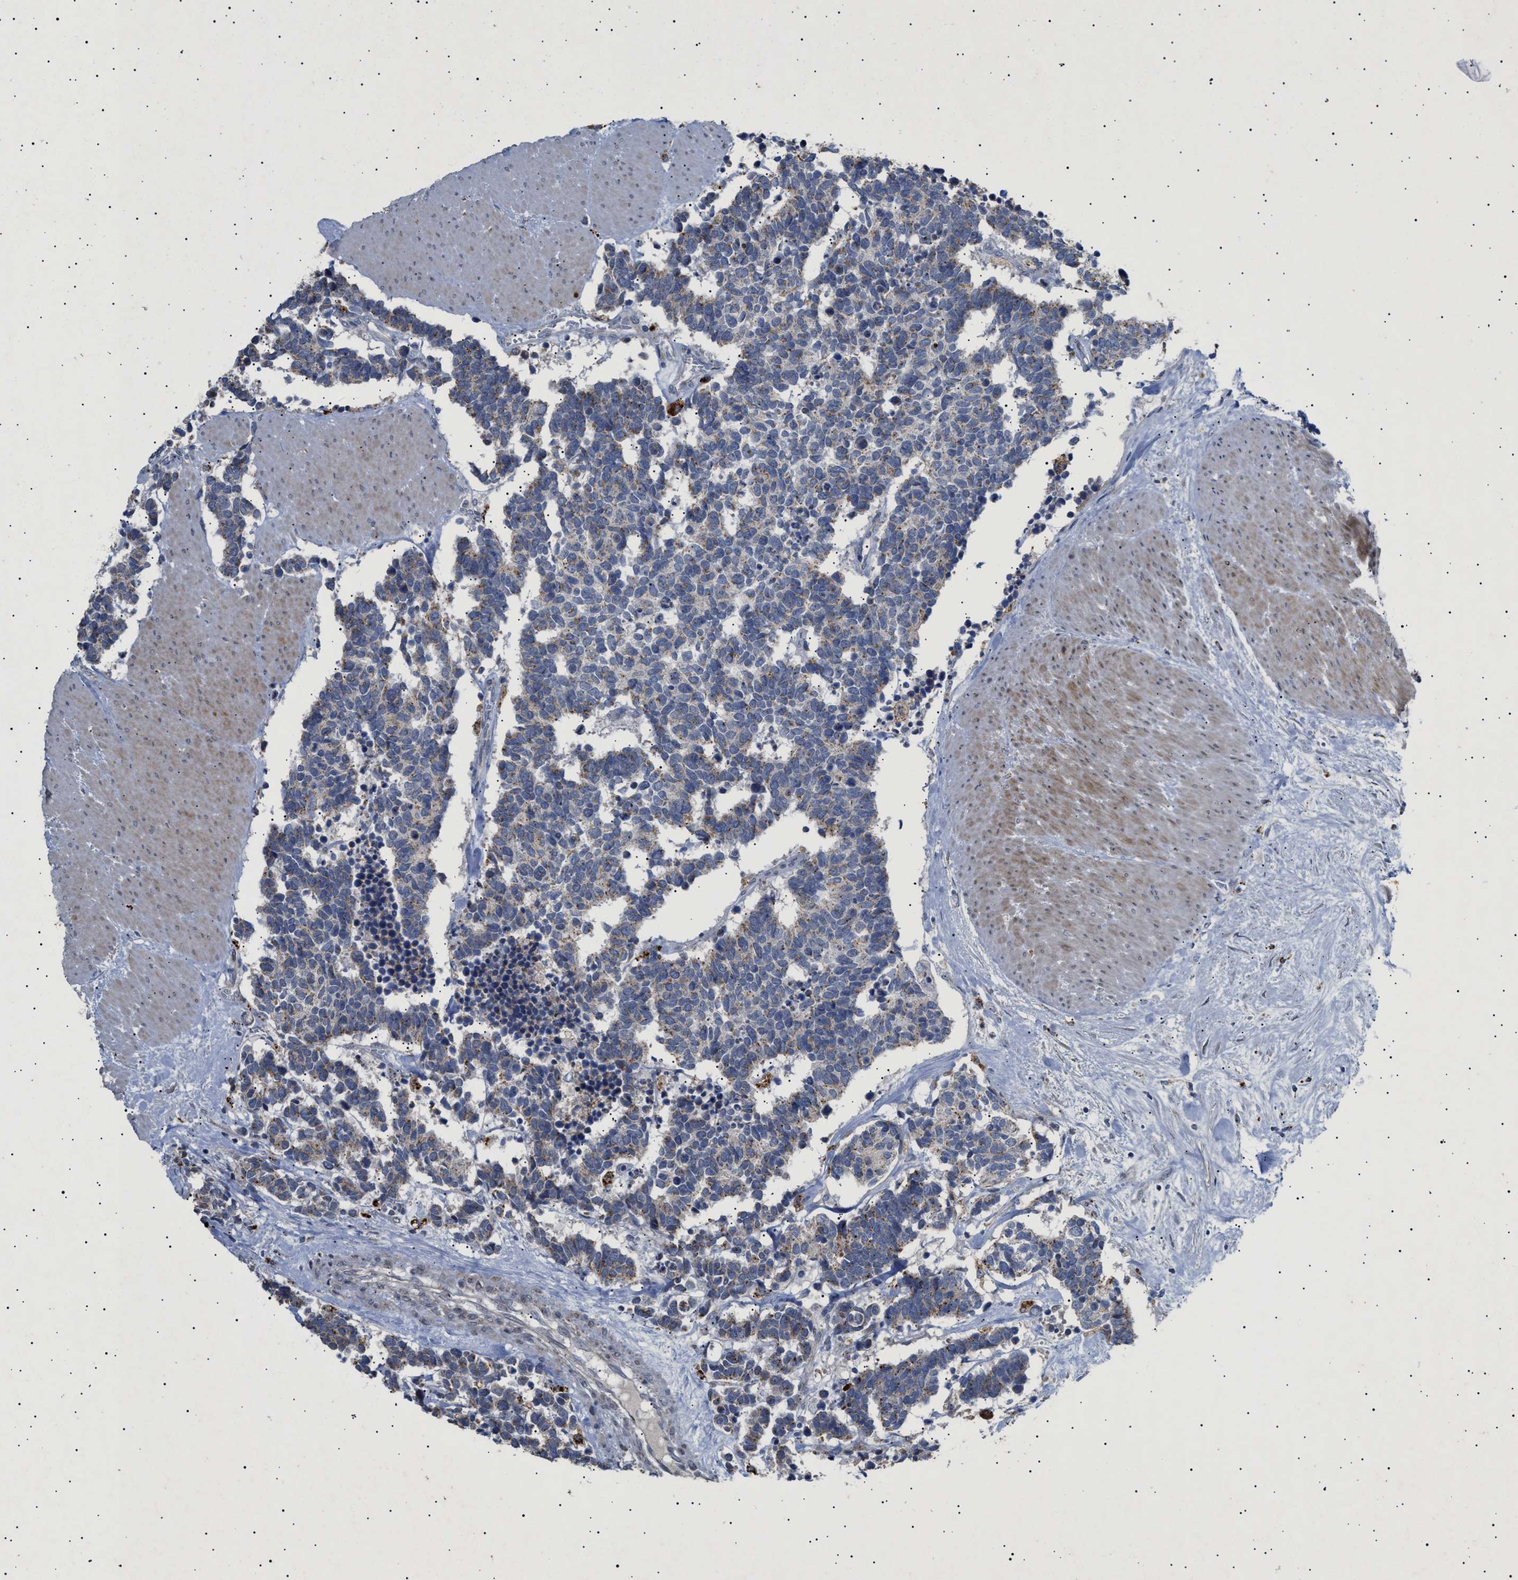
{"staining": {"intensity": "weak", "quantity": ">75%", "location": "cytoplasmic/membranous"}, "tissue": "carcinoid", "cell_type": "Tumor cells", "image_type": "cancer", "snomed": [{"axis": "morphology", "description": "Carcinoma, NOS"}, {"axis": "morphology", "description": "Carcinoid, malignant, NOS"}, {"axis": "topography", "description": "Urinary bladder"}], "caption": "A brown stain shows weak cytoplasmic/membranous staining of a protein in carcinoma tumor cells. The protein of interest is shown in brown color, while the nuclei are stained blue.", "gene": "SIRT5", "patient": {"sex": "male", "age": 57}}